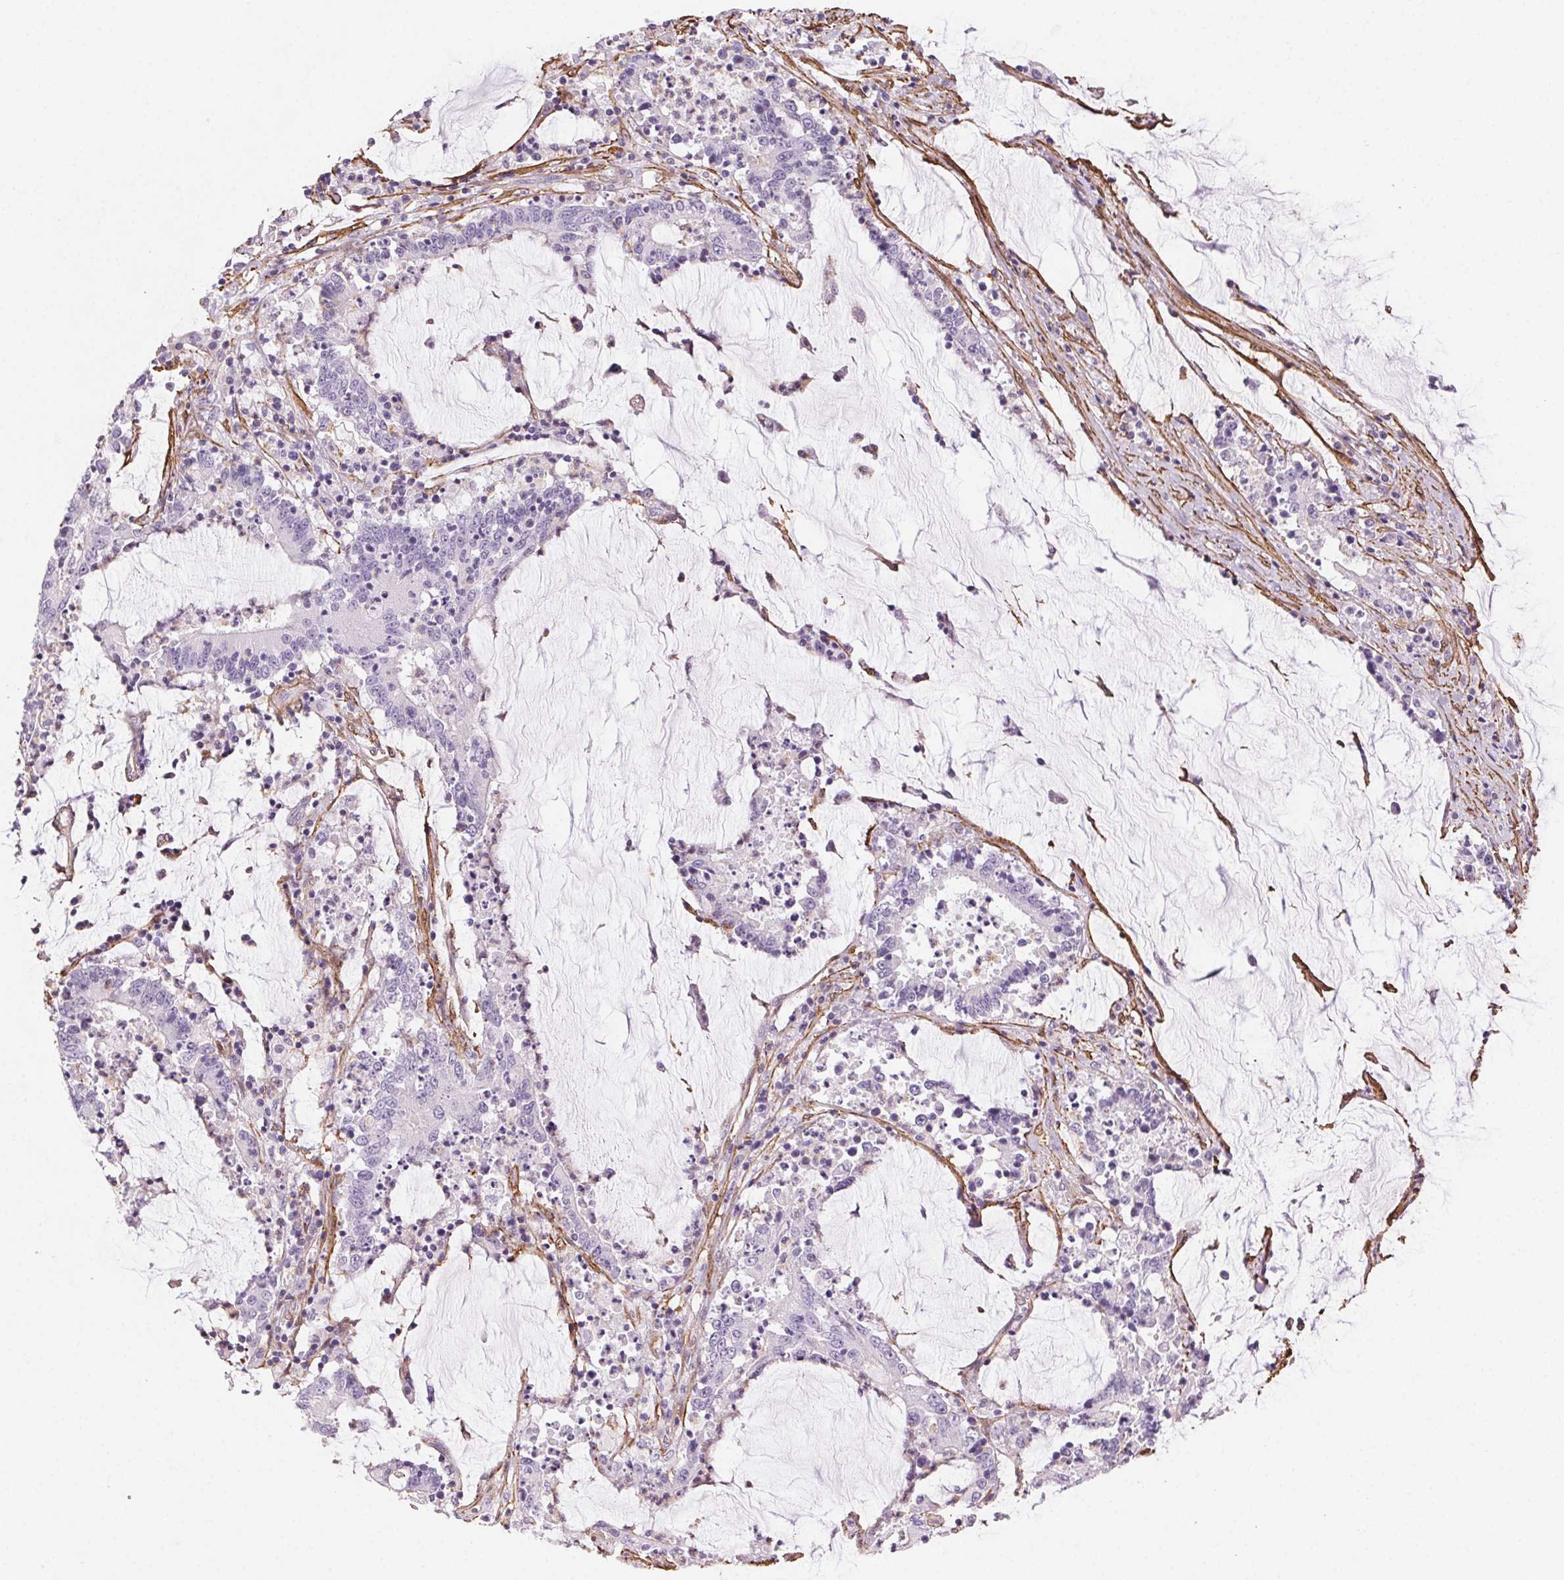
{"staining": {"intensity": "negative", "quantity": "none", "location": "none"}, "tissue": "stomach cancer", "cell_type": "Tumor cells", "image_type": "cancer", "snomed": [{"axis": "morphology", "description": "Adenocarcinoma, NOS"}, {"axis": "topography", "description": "Stomach, upper"}], "caption": "Immunohistochemistry (IHC) histopathology image of stomach cancer stained for a protein (brown), which shows no expression in tumor cells.", "gene": "GPX8", "patient": {"sex": "male", "age": 68}}